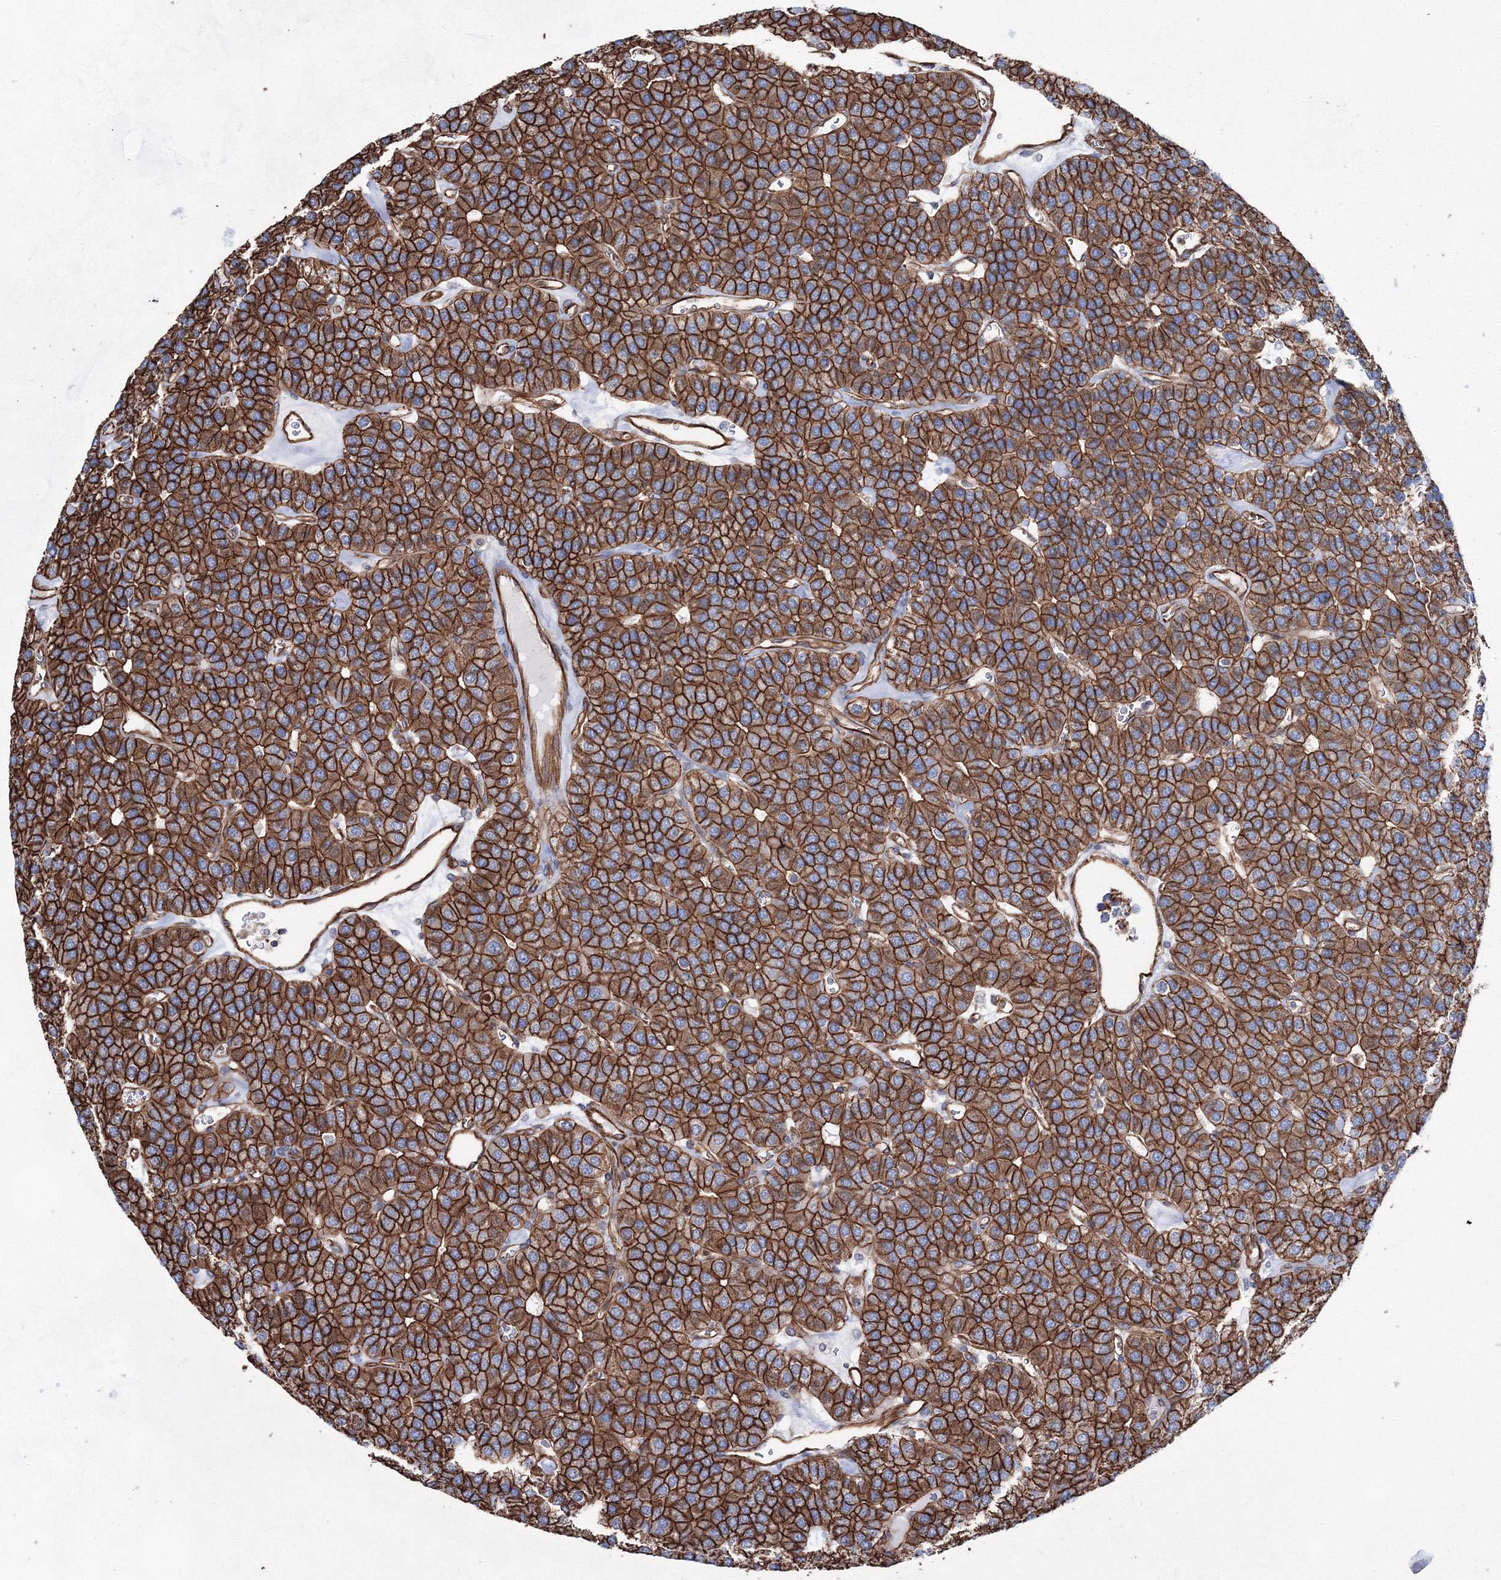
{"staining": {"intensity": "strong", "quantity": ">75%", "location": "cytoplasmic/membranous"}, "tissue": "parathyroid gland", "cell_type": "Glandular cells", "image_type": "normal", "snomed": [{"axis": "morphology", "description": "Normal tissue, NOS"}, {"axis": "morphology", "description": "Adenoma, NOS"}, {"axis": "topography", "description": "Parathyroid gland"}], "caption": "This micrograph shows immunohistochemistry staining of unremarkable human parathyroid gland, with high strong cytoplasmic/membranous positivity in approximately >75% of glandular cells.", "gene": "ANKRD37", "patient": {"sex": "female", "age": 86}}